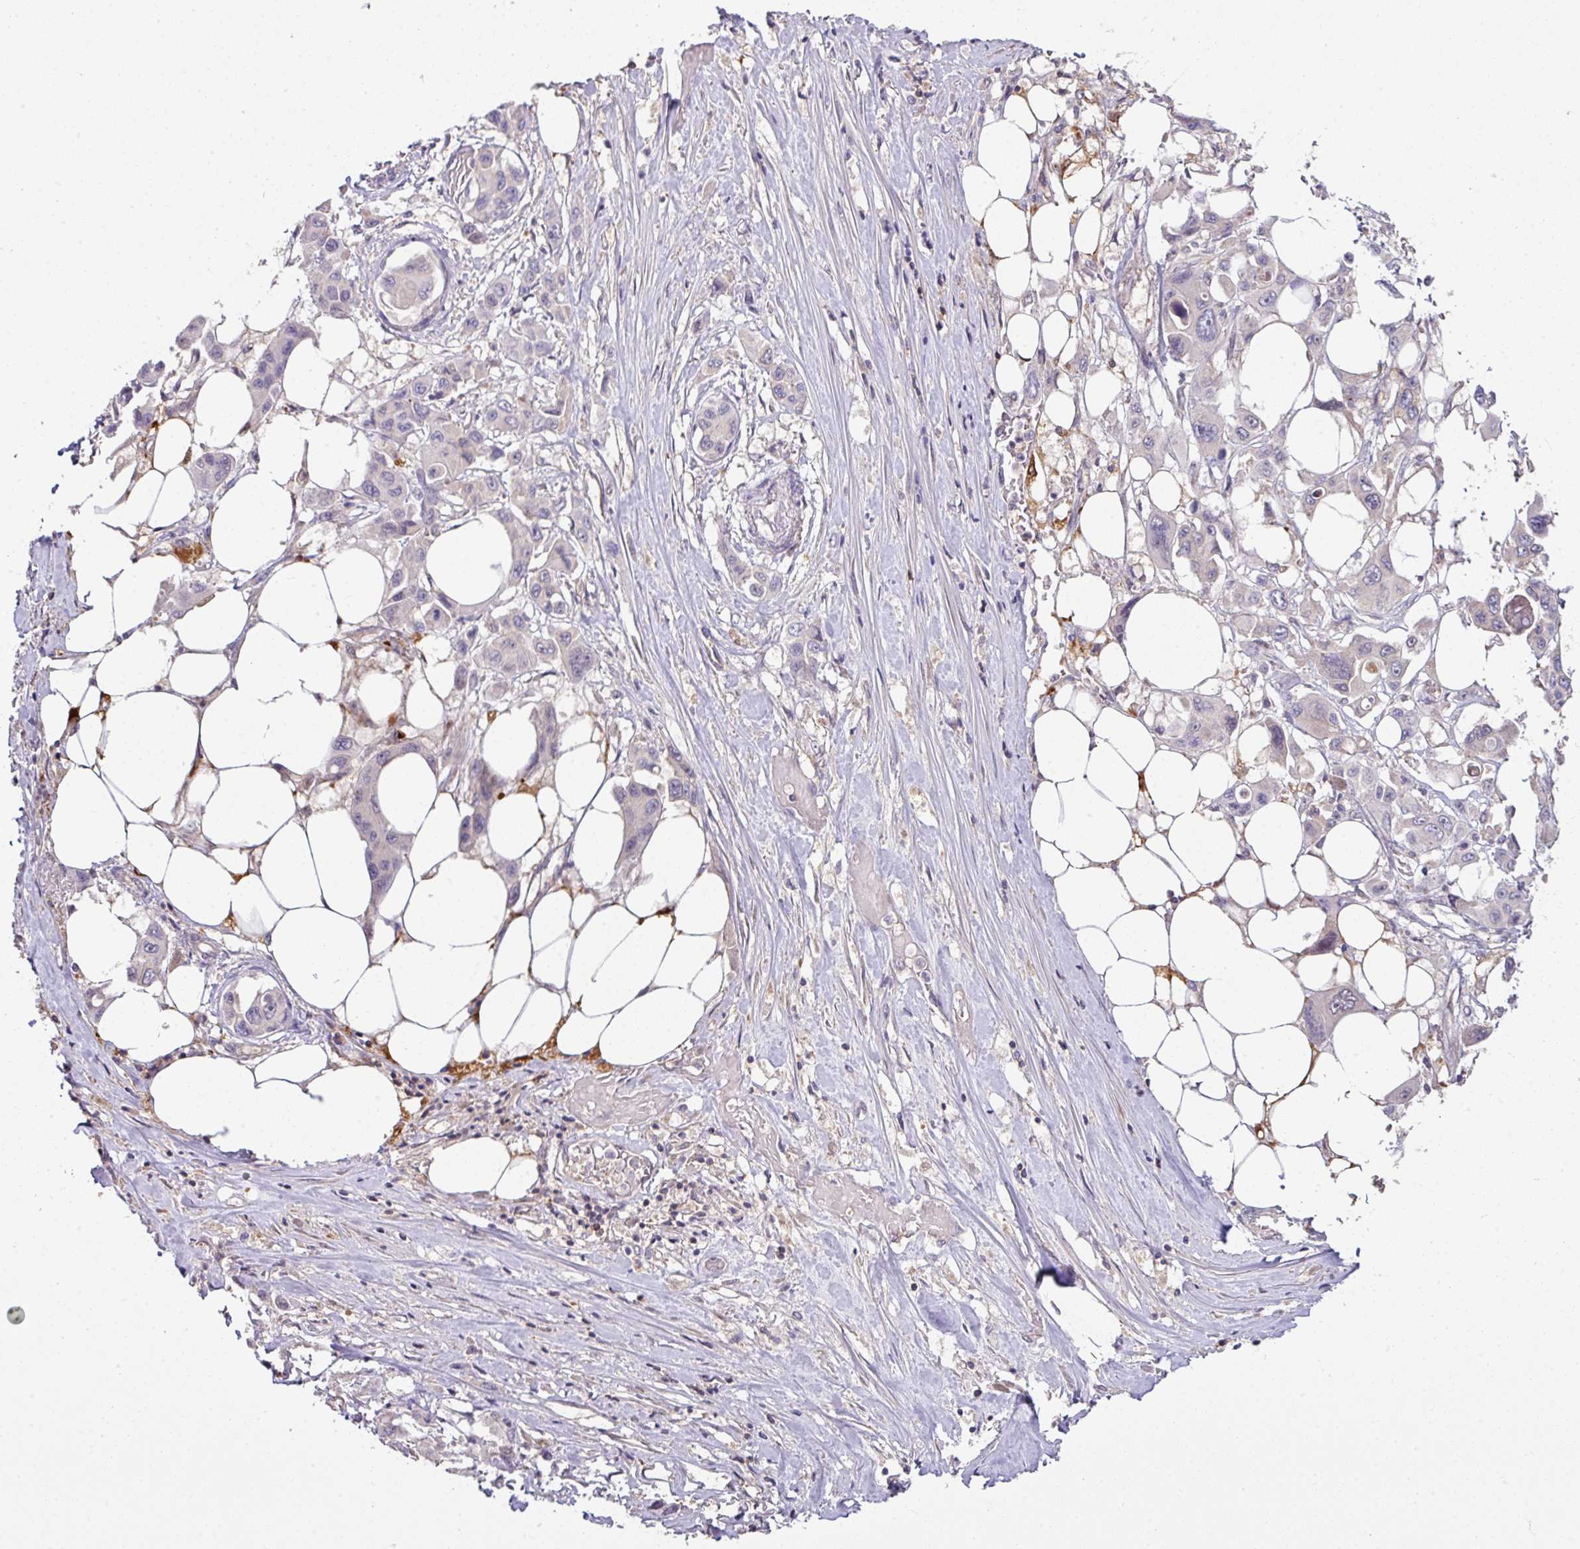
{"staining": {"intensity": "negative", "quantity": "none", "location": "none"}, "tissue": "pancreatic cancer", "cell_type": "Tumor cells", "image_type": "cancer", "snomed": [{"axis": "morphology", "description": "Adenocarcinoma, NOS"}, {"axis": "topography", "description": "Pancreas"}], "caption": "Immunohistochemistry (IHC) micrograph of neoplastic tissue: adenocarcinoma (pancreatic) stained with DAB exhibits no significant protein staining in tumor cells.", "gene": "SLAMF6", "patient": {"sex": "male", "age": 92}}